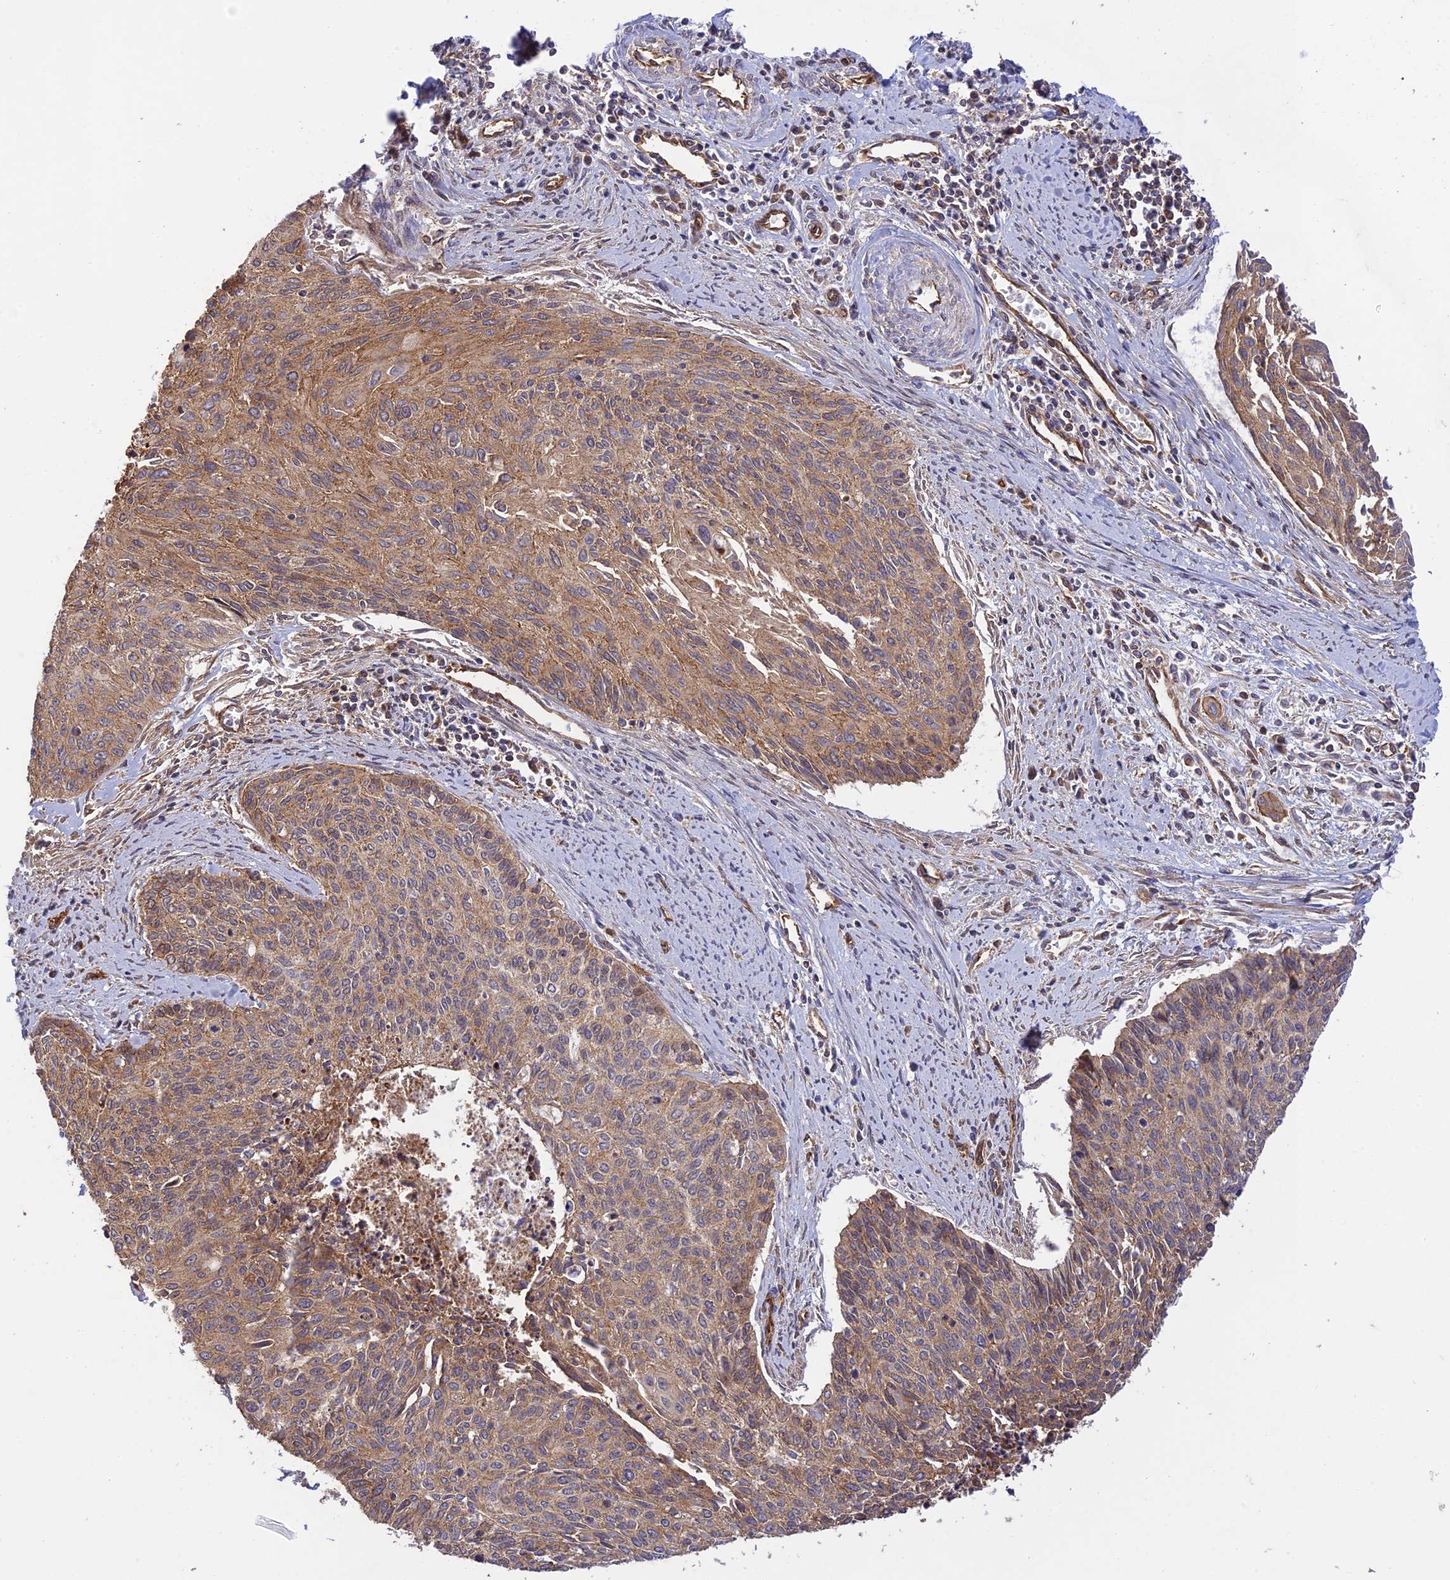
{"staining": {"intensity": "moderate", "quantity": ">75%", "location": "cytoplasmic/membranous"}, "tissue": "cervical cancer", "cell_type": "Tumor cells", "image_type": "cancer", "snomed": [{"axis": "morphology", "description": "Squamous cell carcinoma, NOS"}, {"axis": "topography", "description": "Cervix"}], "caption": "Human squamous cell carcinoma (cervical) stained for a protein (brown) displays moderate cytoplasmic/membranous positive positivity in about >75% of tumor cells.", "gene": "HOMER2", "patient": {"sex": "female", "age": 55}}